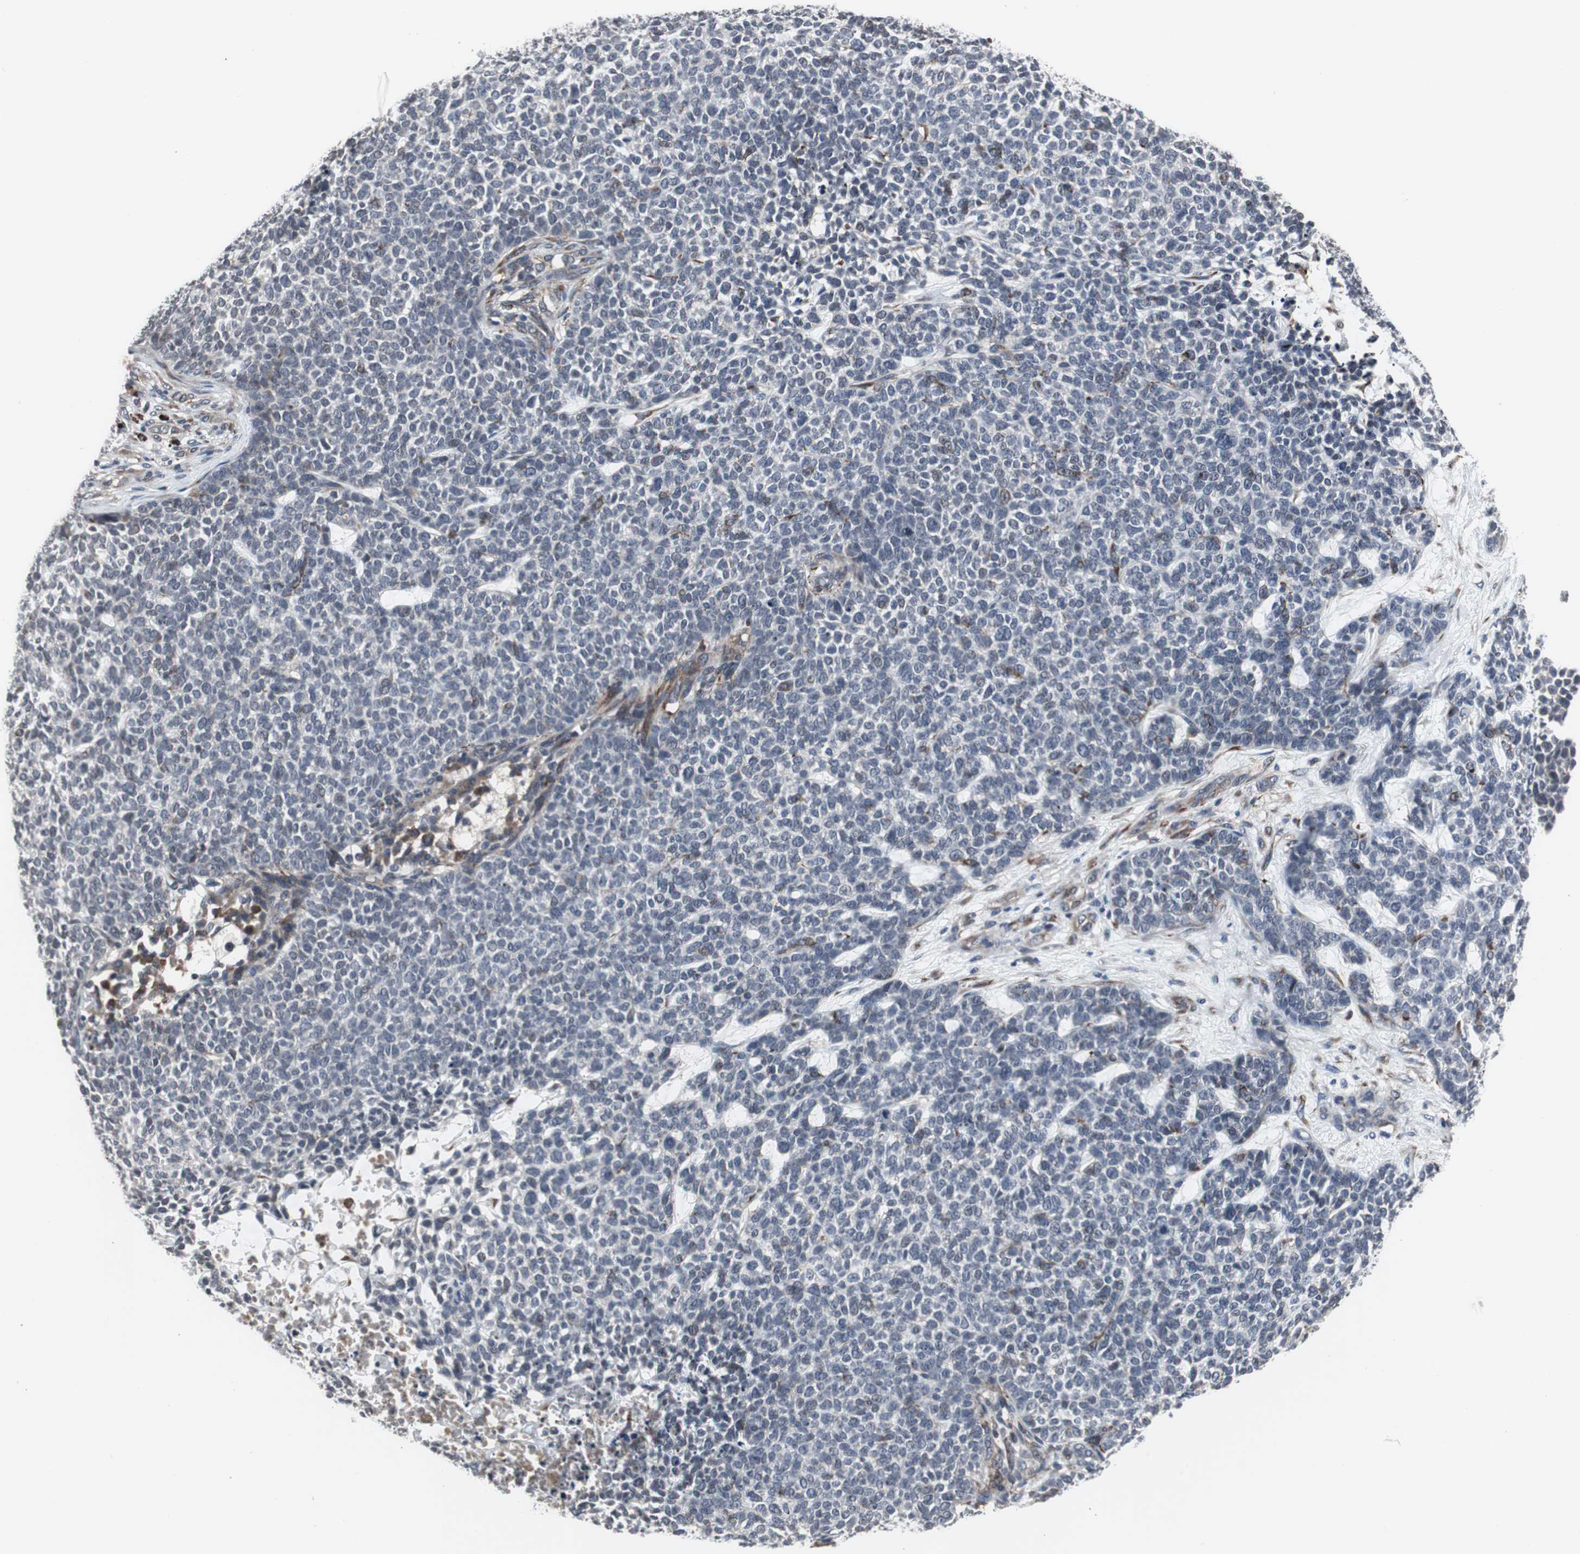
{"staining": {"intensity": "weak", "quantity": "<25%", "location": "cytoplasmic/membranous"}, "tissue": "skin cancer", "cell_type": "Tumor cells", "image_type": "cancer", "snomed": [{"axis": "morphology", "description": "Basal cell carcinoma"}, {"axis": "topography", "description": "Skin"}], "caption": "There is no significant expression in tumor cells of skin basal cell carcinoma. The staining is performed using DAB brown chromogen with nuclei counter-stained in using hematoxylin.", "gene": "CRADD", "patient": {"sex": "female", "age": 84}}